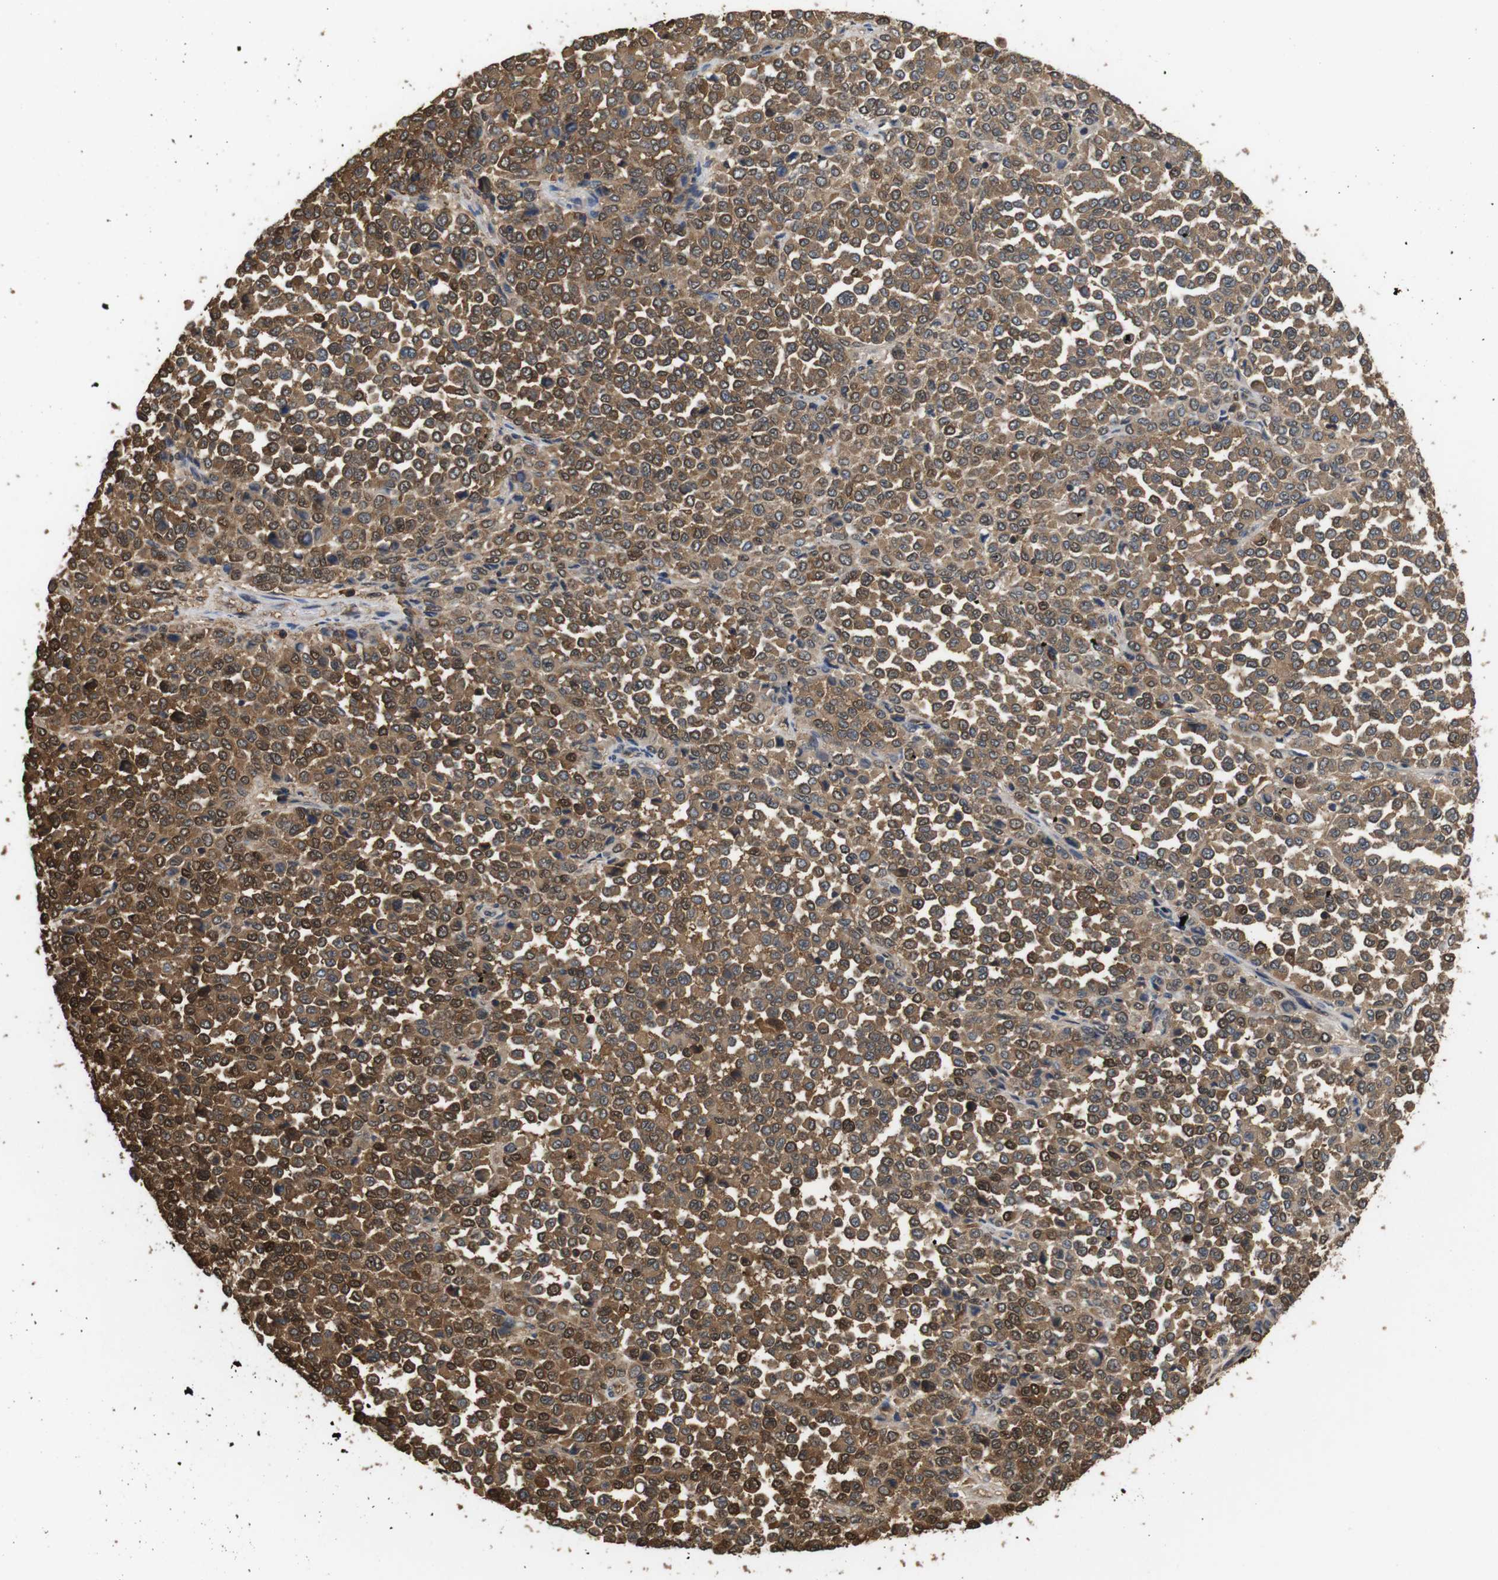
{"staining": {"intensity": "moderate", "quantity": ">75%", "location": "cytoplasmic/membranous,nuclear"}, "tissue": "melanoma", "cell_type": "Tumor cells", "image_type": "cancer", "snomed": [{"axis": "morphology", "description": "Malignant melanoma, Metastatic site"}, {"axis": "topography", "description": "Pancreas"}], "caption": "IHC staining of melanoma, which demonstrates medium levels of moderate cytoplasmic/membranous and nuclear staining in about >75% of tumor cells indicating moderate cytoplasmic/membranous and nuclear protein staining. The staining was performed using DAB (brown) for protein detection and nuclei were counterstained in hematoxylin (blue).", "gene": "LDHA", "patient": {"sex": "female", "age": 30}}